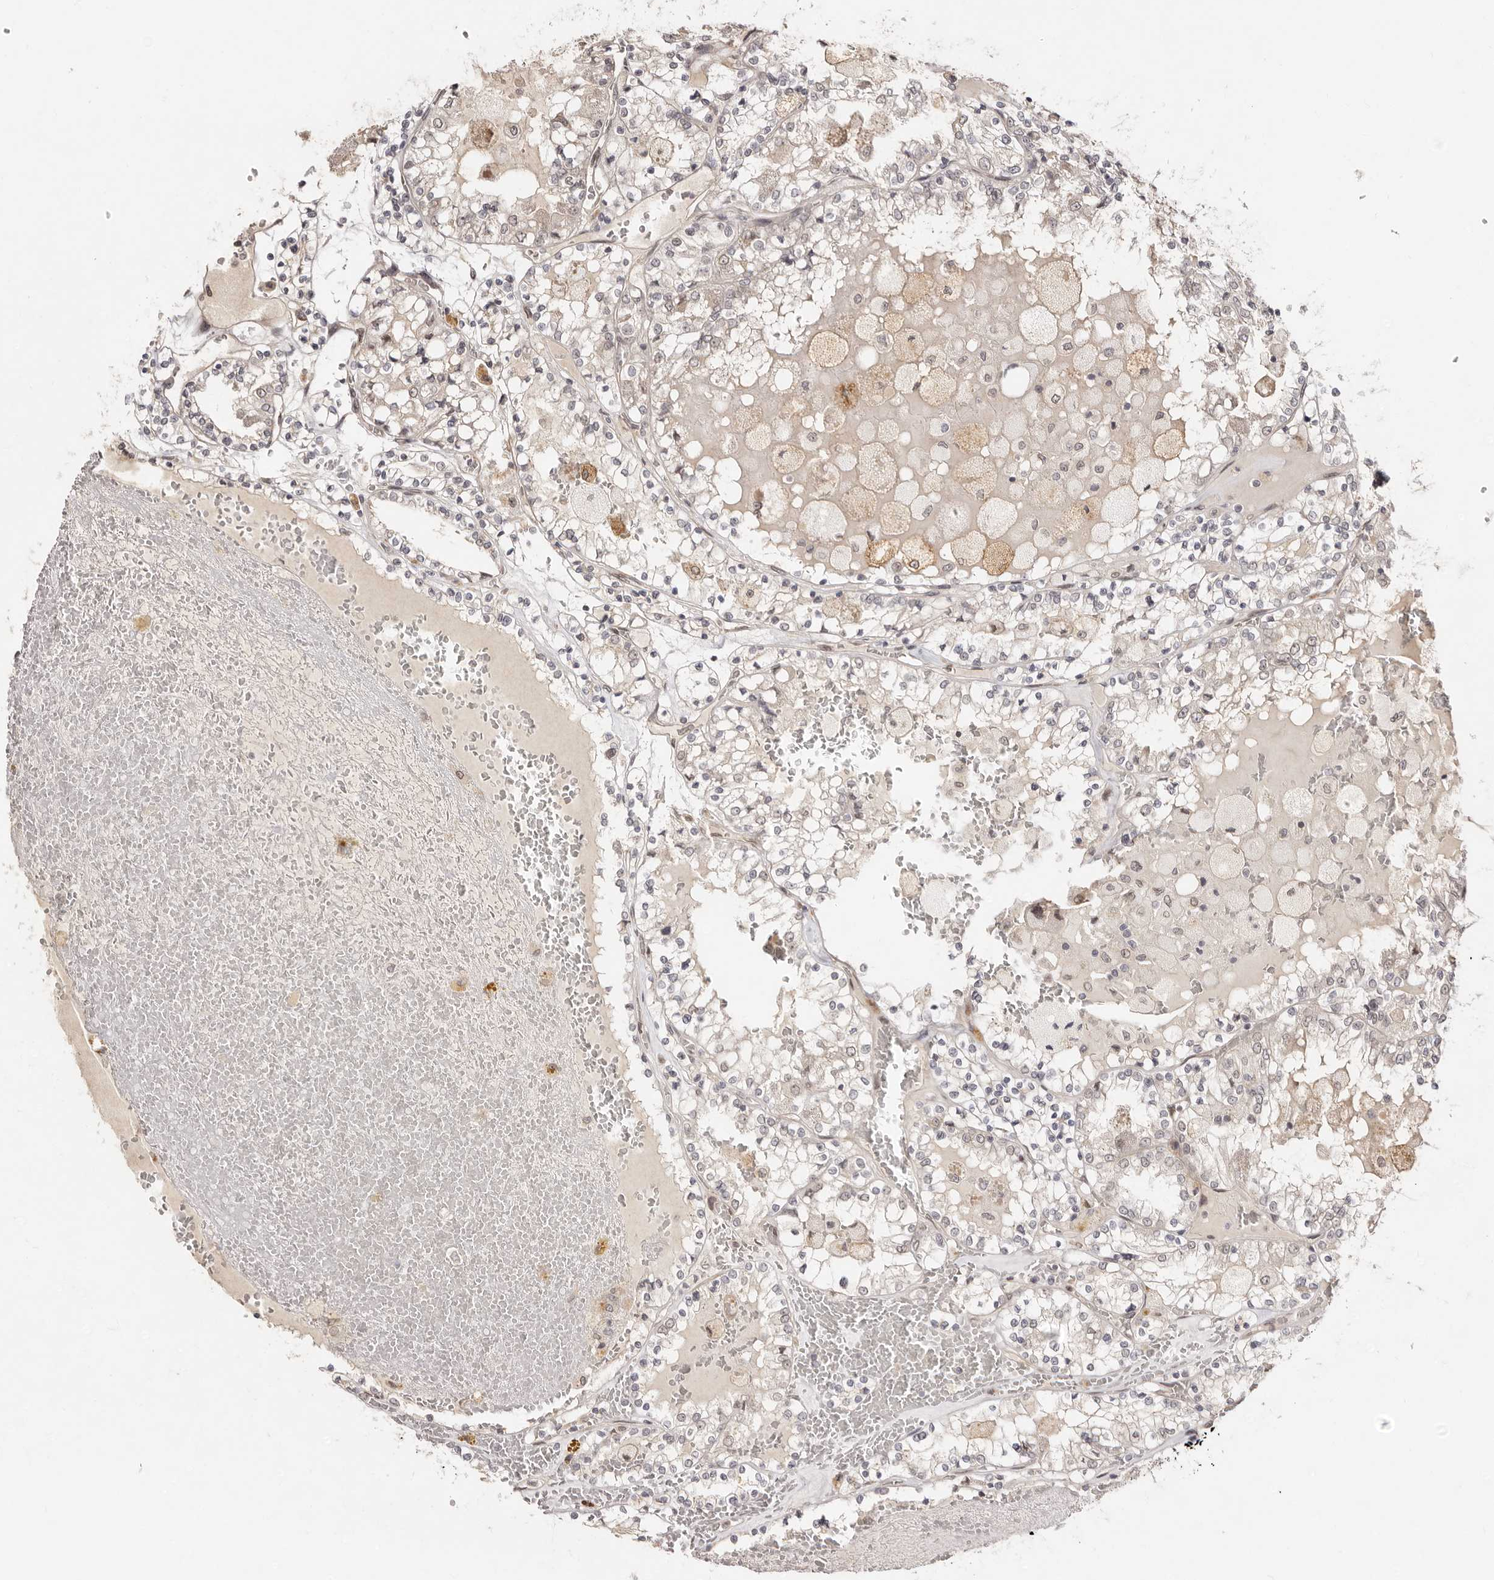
{"staining": {"intensity": "negative", "quantity": "none", "location": "none"}, "tissue": "renal cancer", "cell_type": "Tumor cells", "image_type": "cancer", "snomed": [{"axis": "morphology", "description": "Adenocarcinoma, NOS"}, {"axis": "topography", "description": "Kidney"}], "caption": "Micrograph shows no significant protein expression in tumor cells of adenocarcinoma (renal).", "gene": "LCORL", "patient": {"sex": "female", "age": 56}}